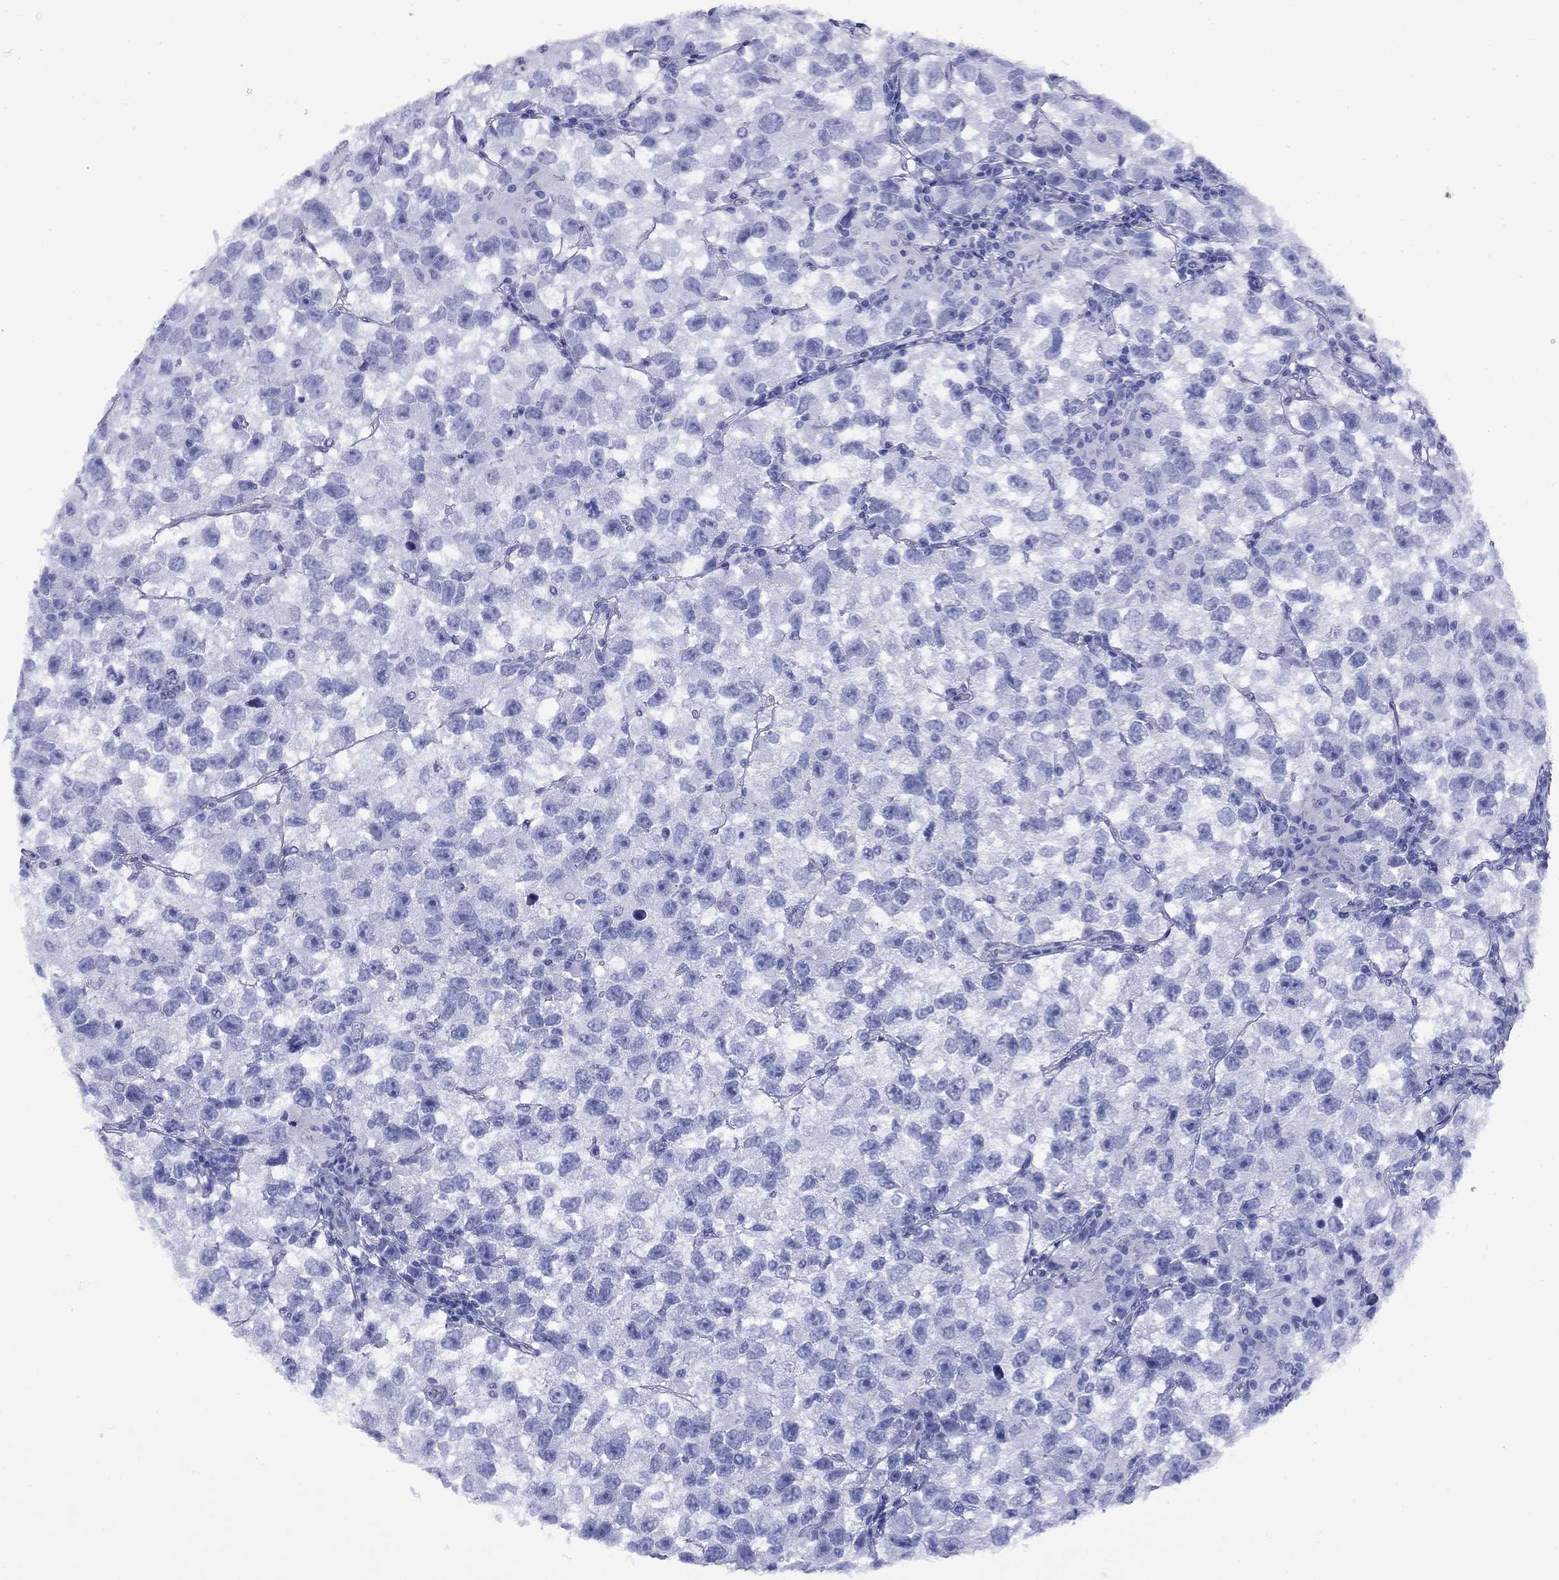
{"staining": {"intensity": "negative", "quantity": "none", "location": "none"}, "tissue": "testis cancer", "cell_type": "Tumor cells", "image_type": "cancer", "snomed": [{"axis": "morphology", "description": "Seminoma, NOS"}, {"axis": "topography", "description": "Testis"}], "caption": "This is an IHC histopathology image of testis seminoma. There is no expression in tumor cells.", "gene": "ROM1", "patient": {"sex": "male", "age": 26}}